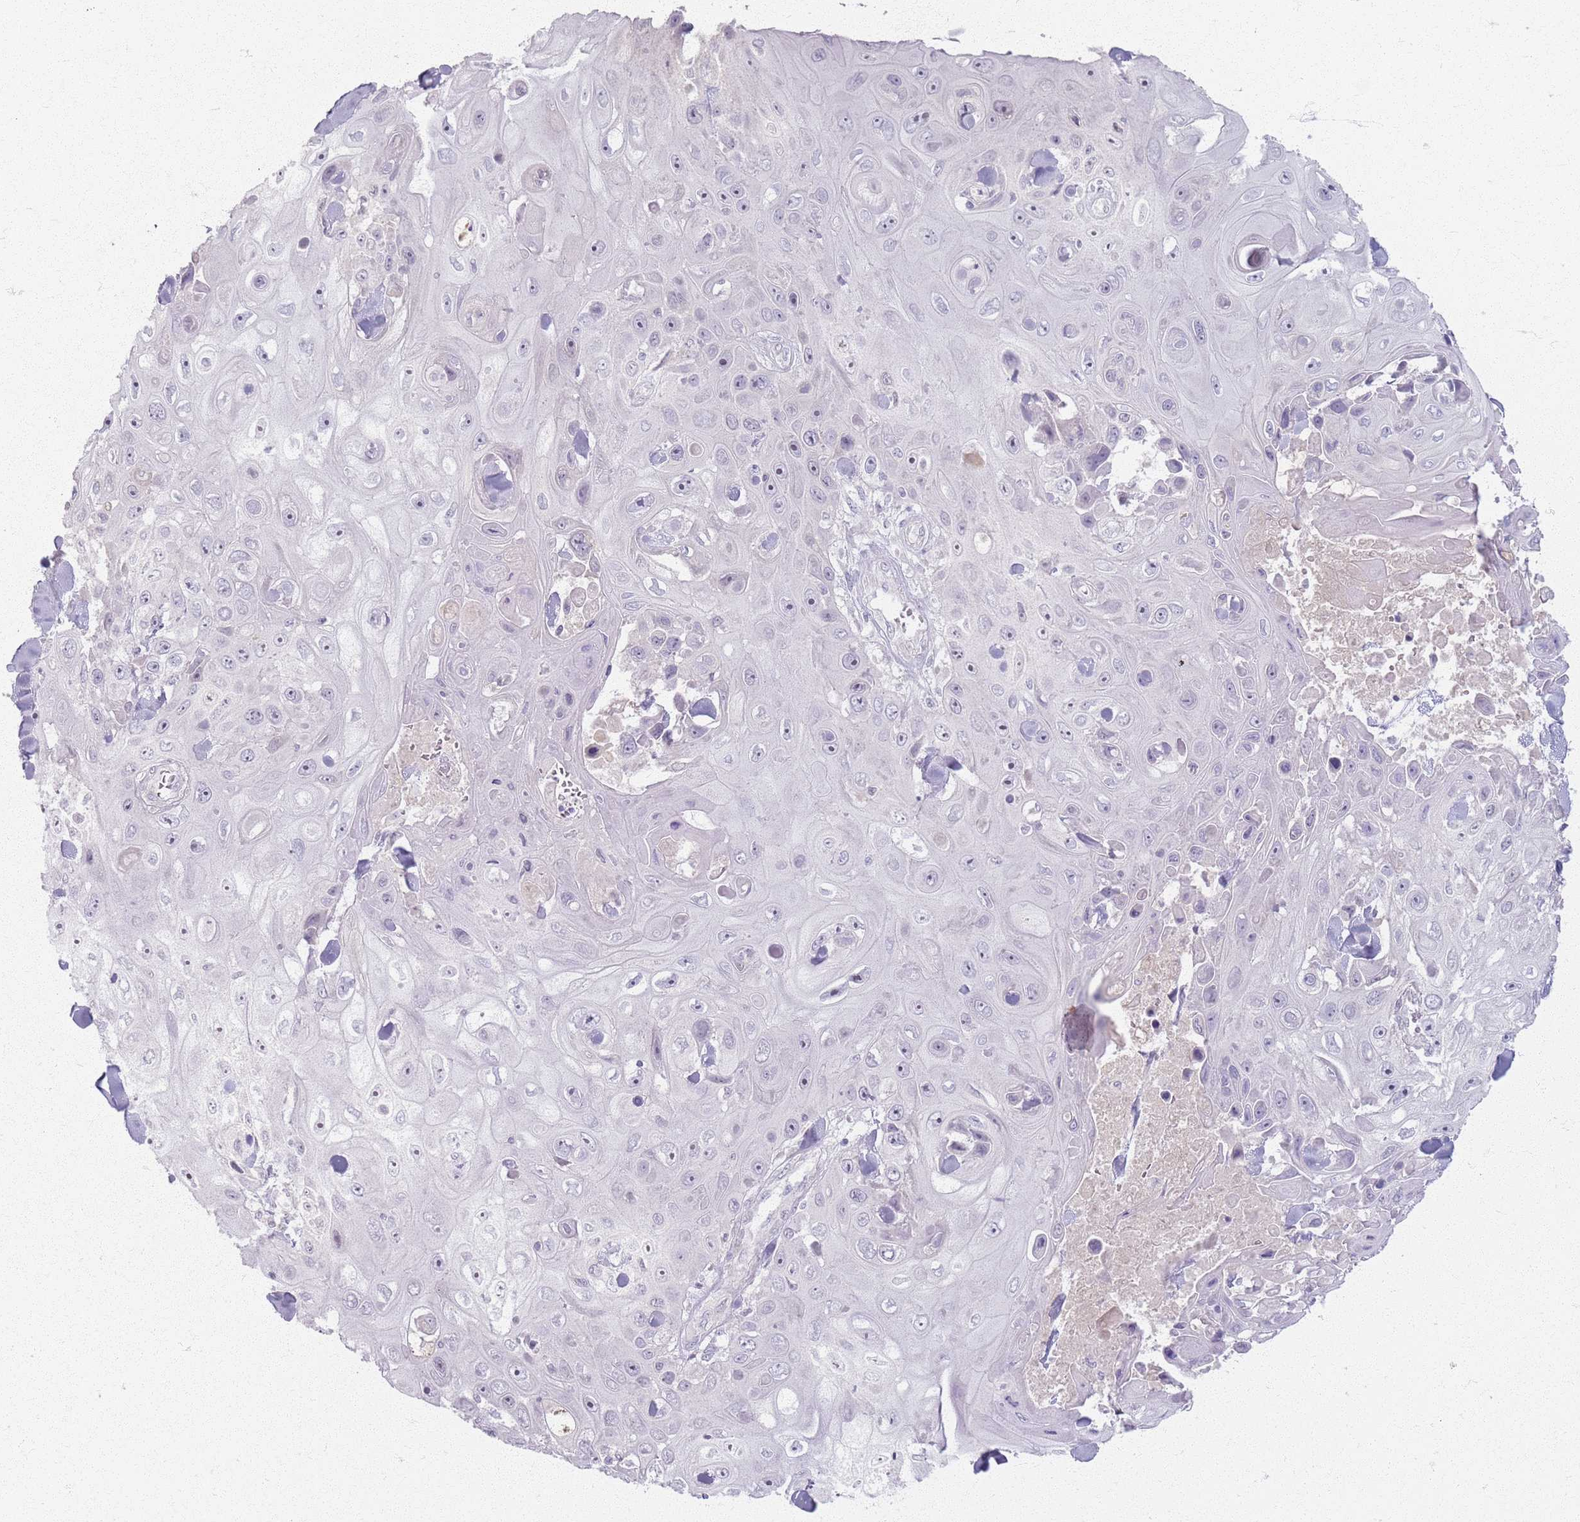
{"staining": {"intensity": "negative", "quantity": "none", "location": "none"}, "tissue": "skin cancer", "cell_type": "Tumor cells", "image_type": "cancer", "snomed": [{"axis": "morphology", "description": "Squamous cell carcinoma, NOS"}, {"axis": "topography", "description": "Skin"}], "caption": "Immunohistochemistry (IHC) of squamous cell carcinoma (skin) demonstrates no staining in tumor cells.", "gene": "CRIPT", "patient": {"sex": "male", "age": 82}}